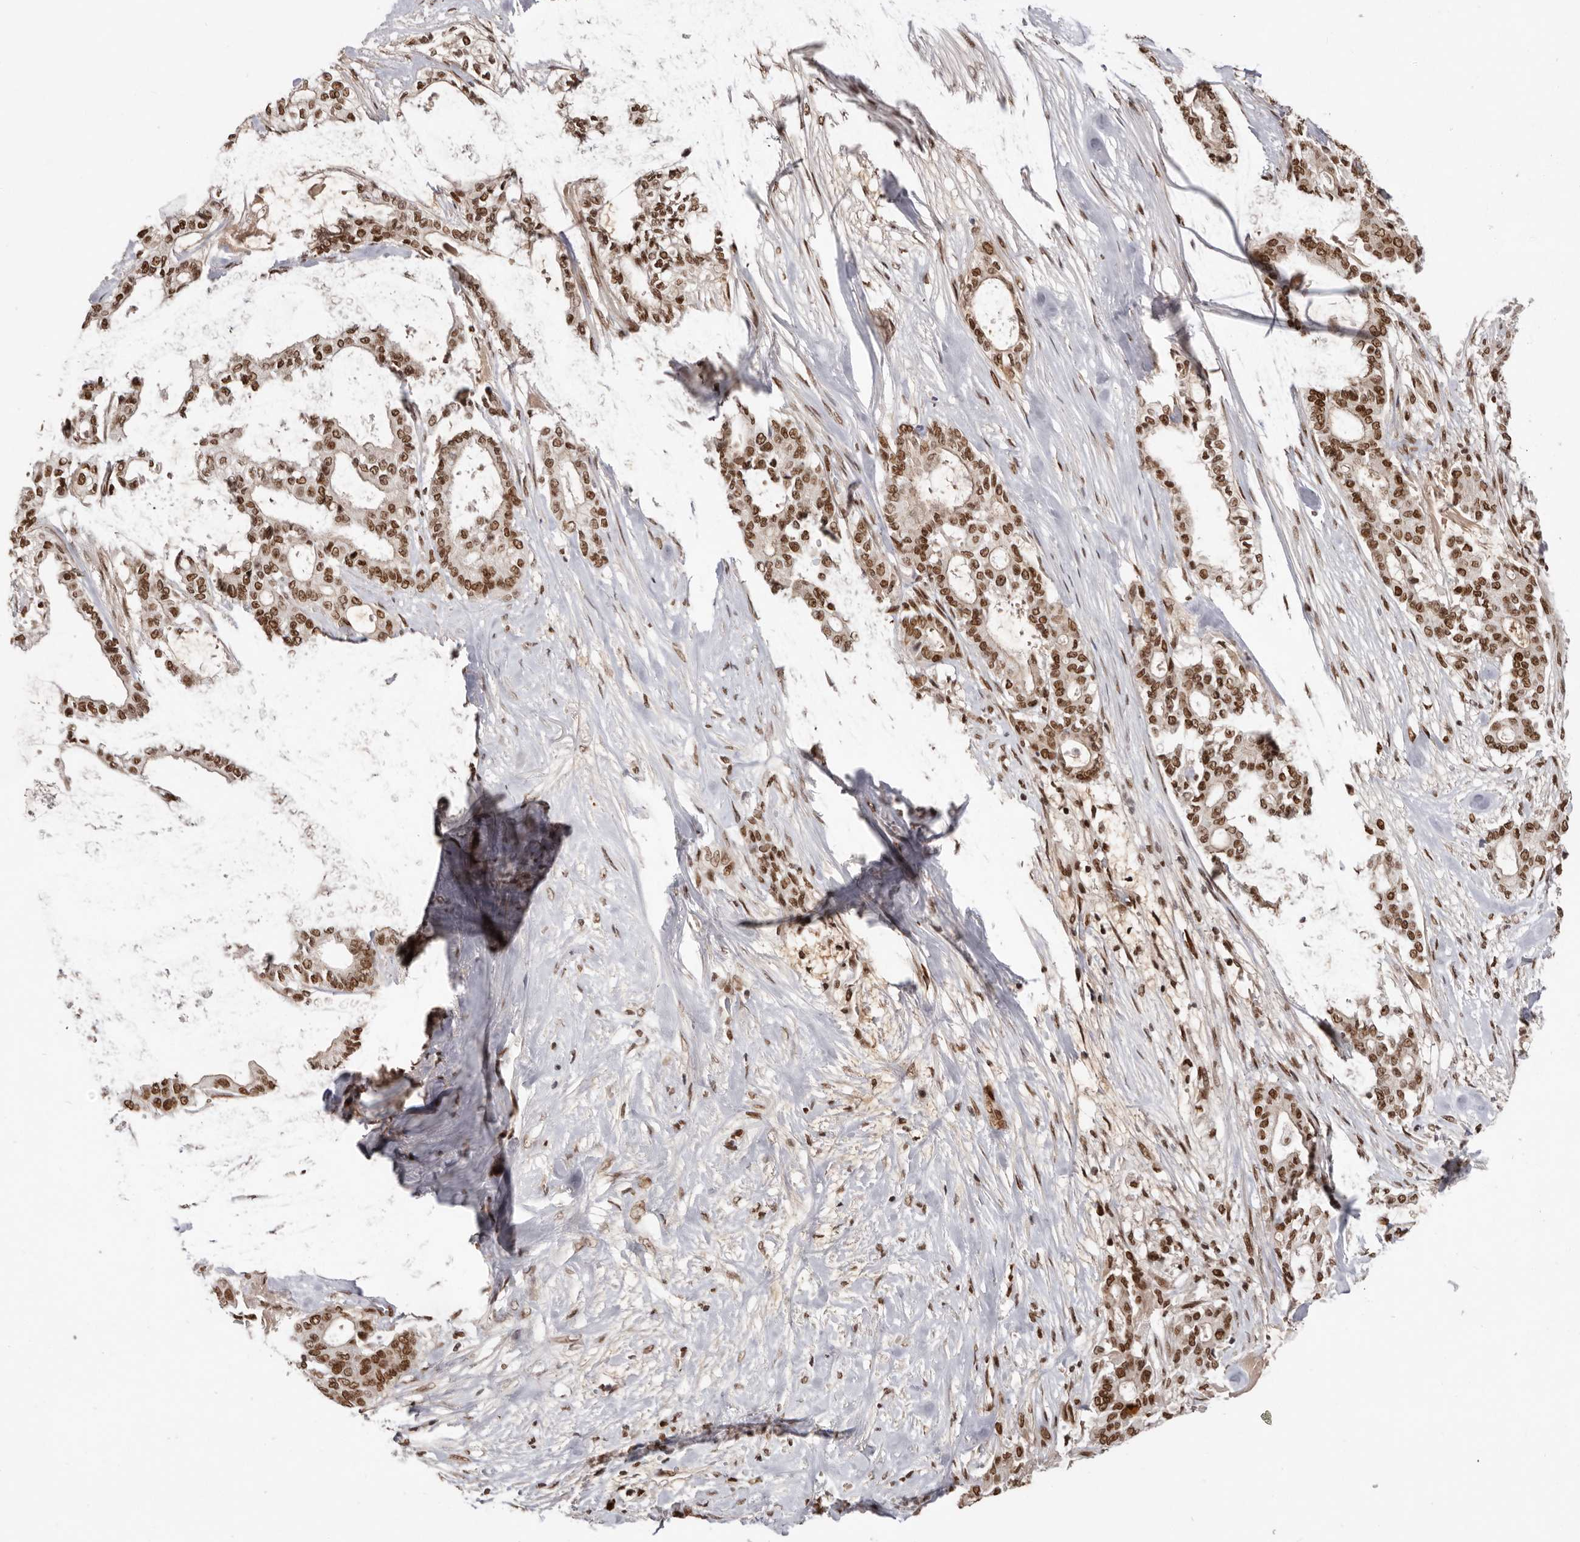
{"staining": {"intensity": "moderate", "quantity": ">75%", "location": "nuclear"}, "tissue": "pancreatic cancer", "cell_type": "Tumor cells", "image_type": "cancer", "snomed": [{"axis": "morphology", "description": "Adenocarcinoma, NOS"}, {"axis": "topography", "description": "Pancreas"}], "caption": "The immunohistochemical stain shows moderate nuclear positivity in tumor cells of adenocarcinoma (pancreatic) tissue. Nuclei are stained in blue.", "gene": "CHTOP", "patient": {"sex": "male", "age": 63}}